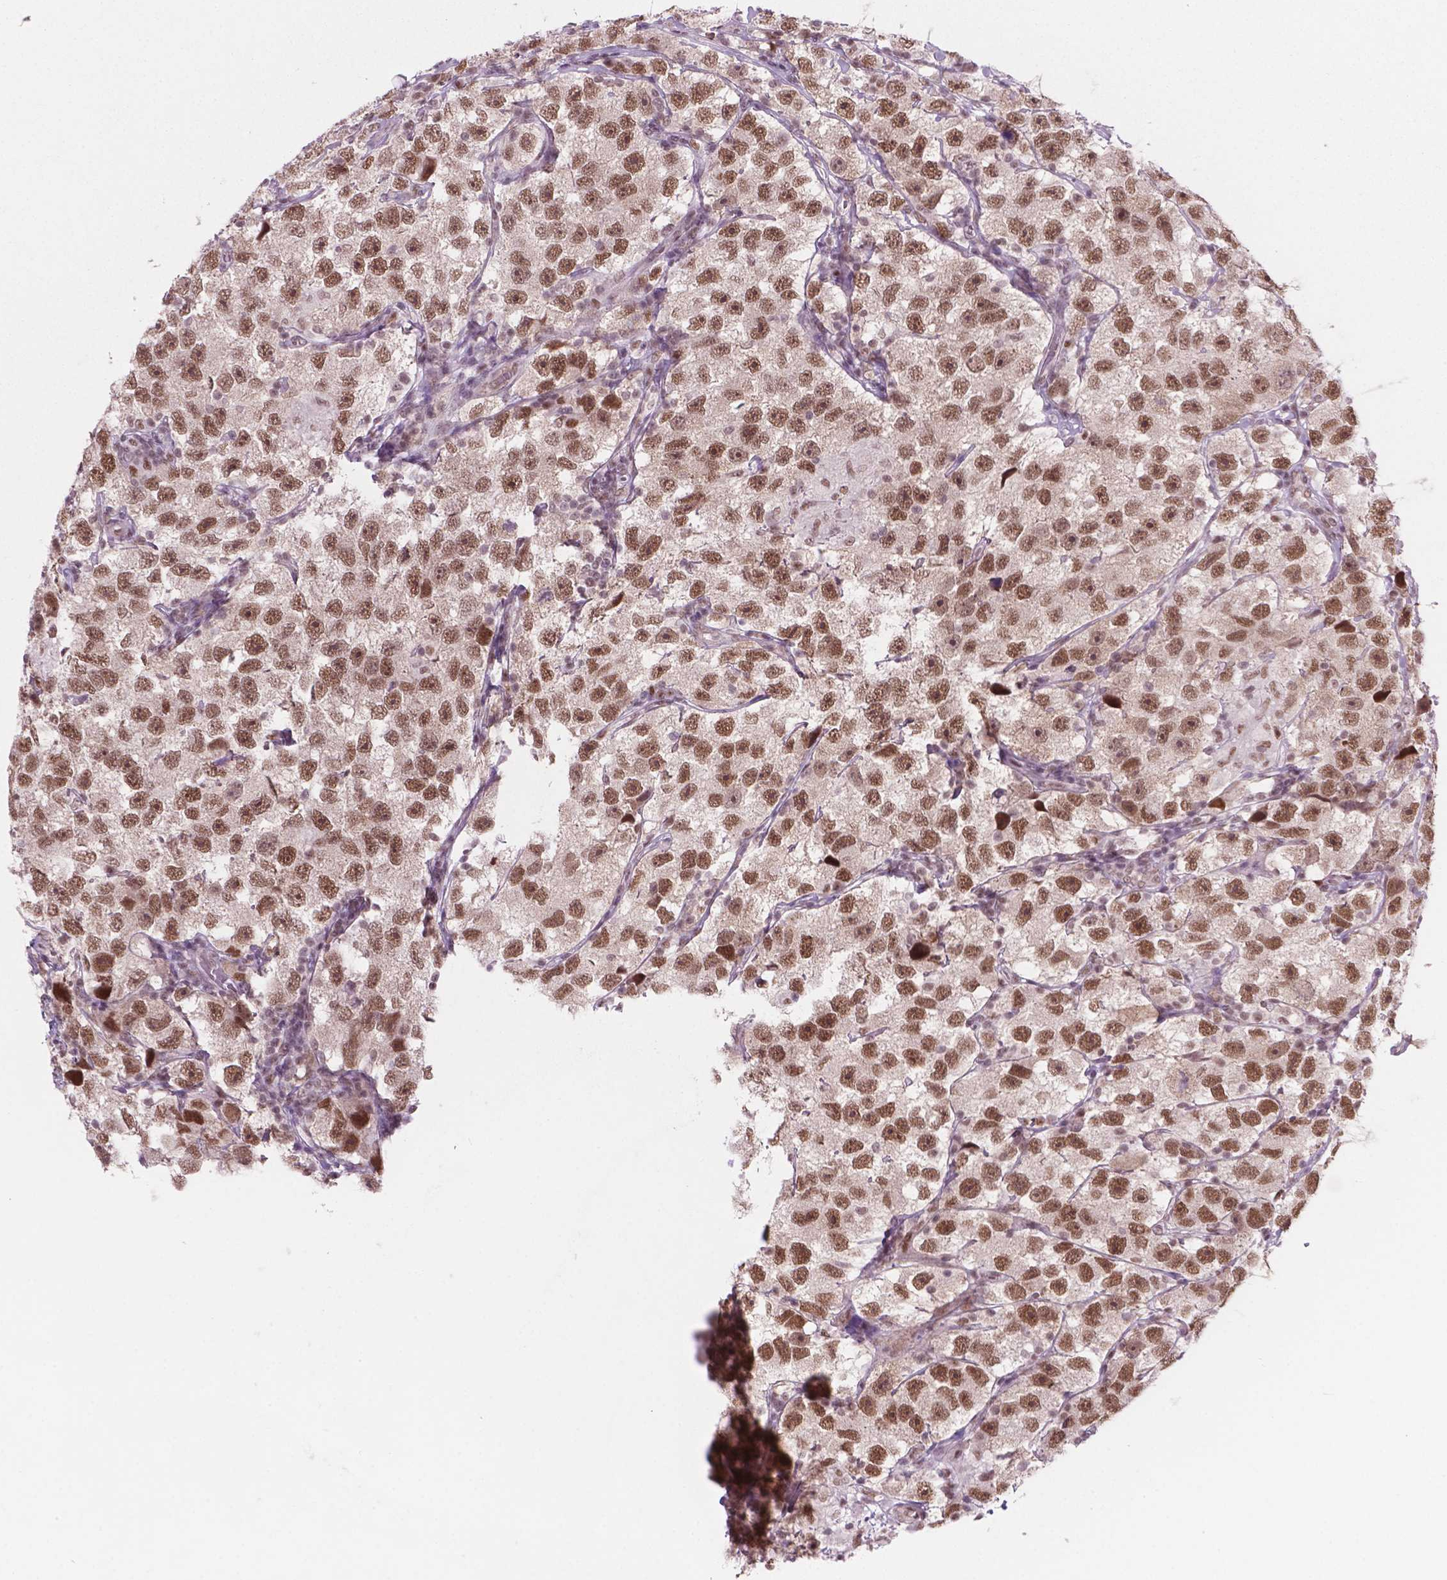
{"staining": {"intensity": "moderate", "quantity": ">75%", "location": "nuclear"}, "tissue": "testis cancer", "cell_type": "Tumor cells", "image_type": "cancer", "snomed": [{"axis": "morphology", "description": "Seminoma, NOS"}, {"axis": "topography", "description": "Testis"}], "caption": "IHC photomicrograph of neoplastic tissue: testis cancer (seminoma) stained using immunohistochemistry (IHC) demonstrates medium levels of moderate protein expression localized specifically in the nuclear of tumor cells, appearing as a nuclear brown color.", "gene": "PHAX", "patient": {"sex": "male", "age": 26}}